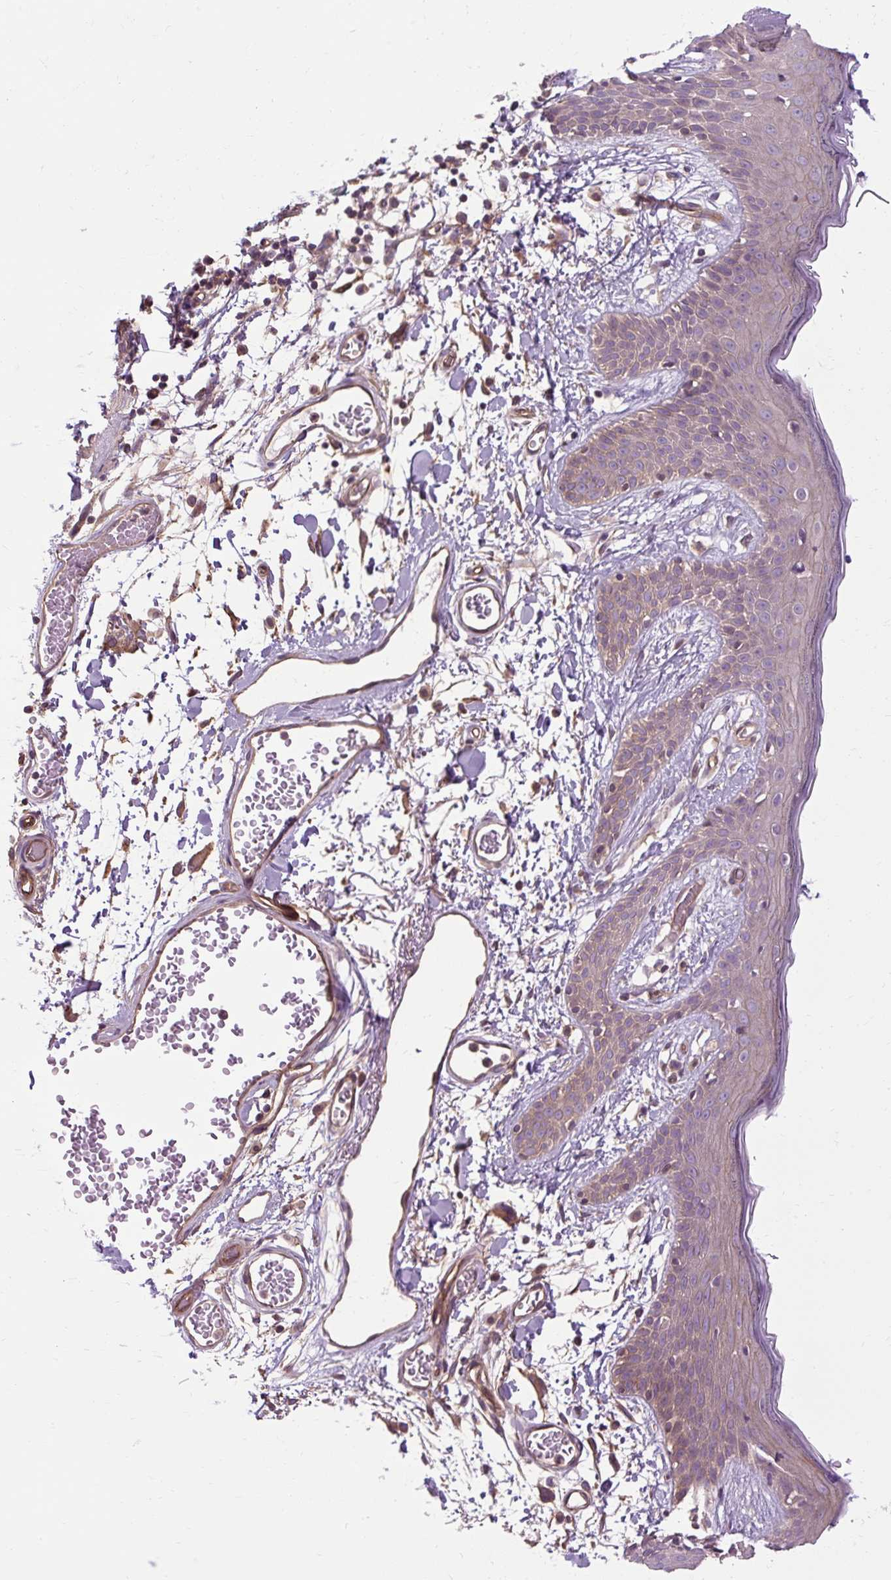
{"staining": {"intensity": "moderate", "quantity": ">75%", "location": "cytoplasmic/membranous"}, "tissue": "skin", "cell_type": "Fibroblasts", "image_type": "normal", "snomed": [{"axis": "morphology", "description": "Normal tissue, NOS"}, {"axis": "topography", "description": "Skin"}], "caption": "Brown immunohistochemical staining in unremarkable skin demonstrates moderate cytoplasmic/membranous positivity in approximately >75% of fibroblasts.", "gene": "CCDC93", "patient": {"sex": "male", "age": 79}}